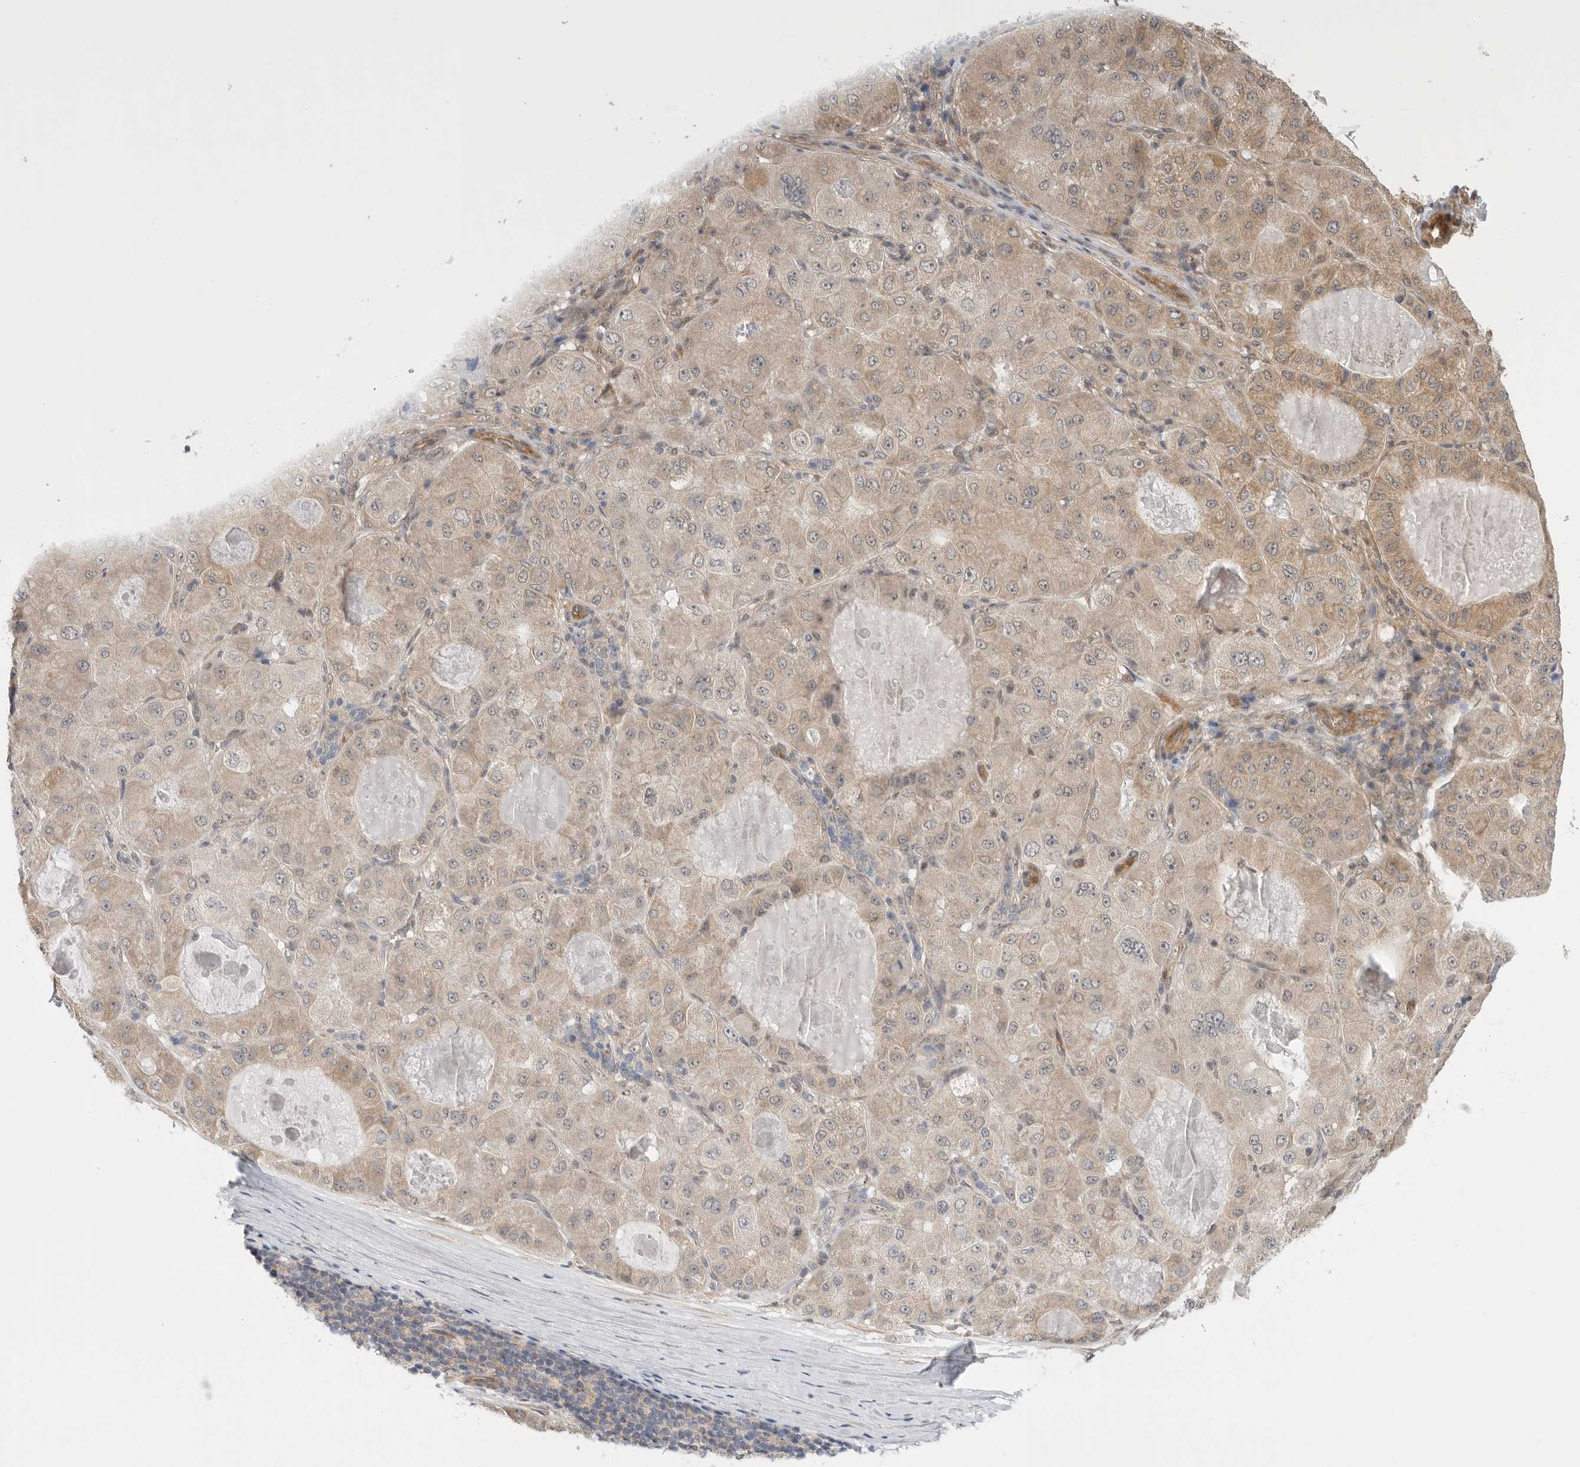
{"staining": {"intensity": "weak", "quantity": ">75%", "location": "cytoplasmic/membranous"}, "tissue": "liver cancer", "cell_type": "Tumor cells", "image_type": "cancer", "snomed": [{"axis": "morphology", "description": "Carcinoma, Hepatocellular, NOS"}, {"axis": "topography", "description": "Liver"}], "caption": "Immunohistochemical staining of human hepatocellular carcinoma (liver) demonstrates low levels of weak cytoplasmic/membranous protein expression in about >75% of tumor cells.", "gene": "VPS50", "patient": {"sex": "male", "age": 80}}